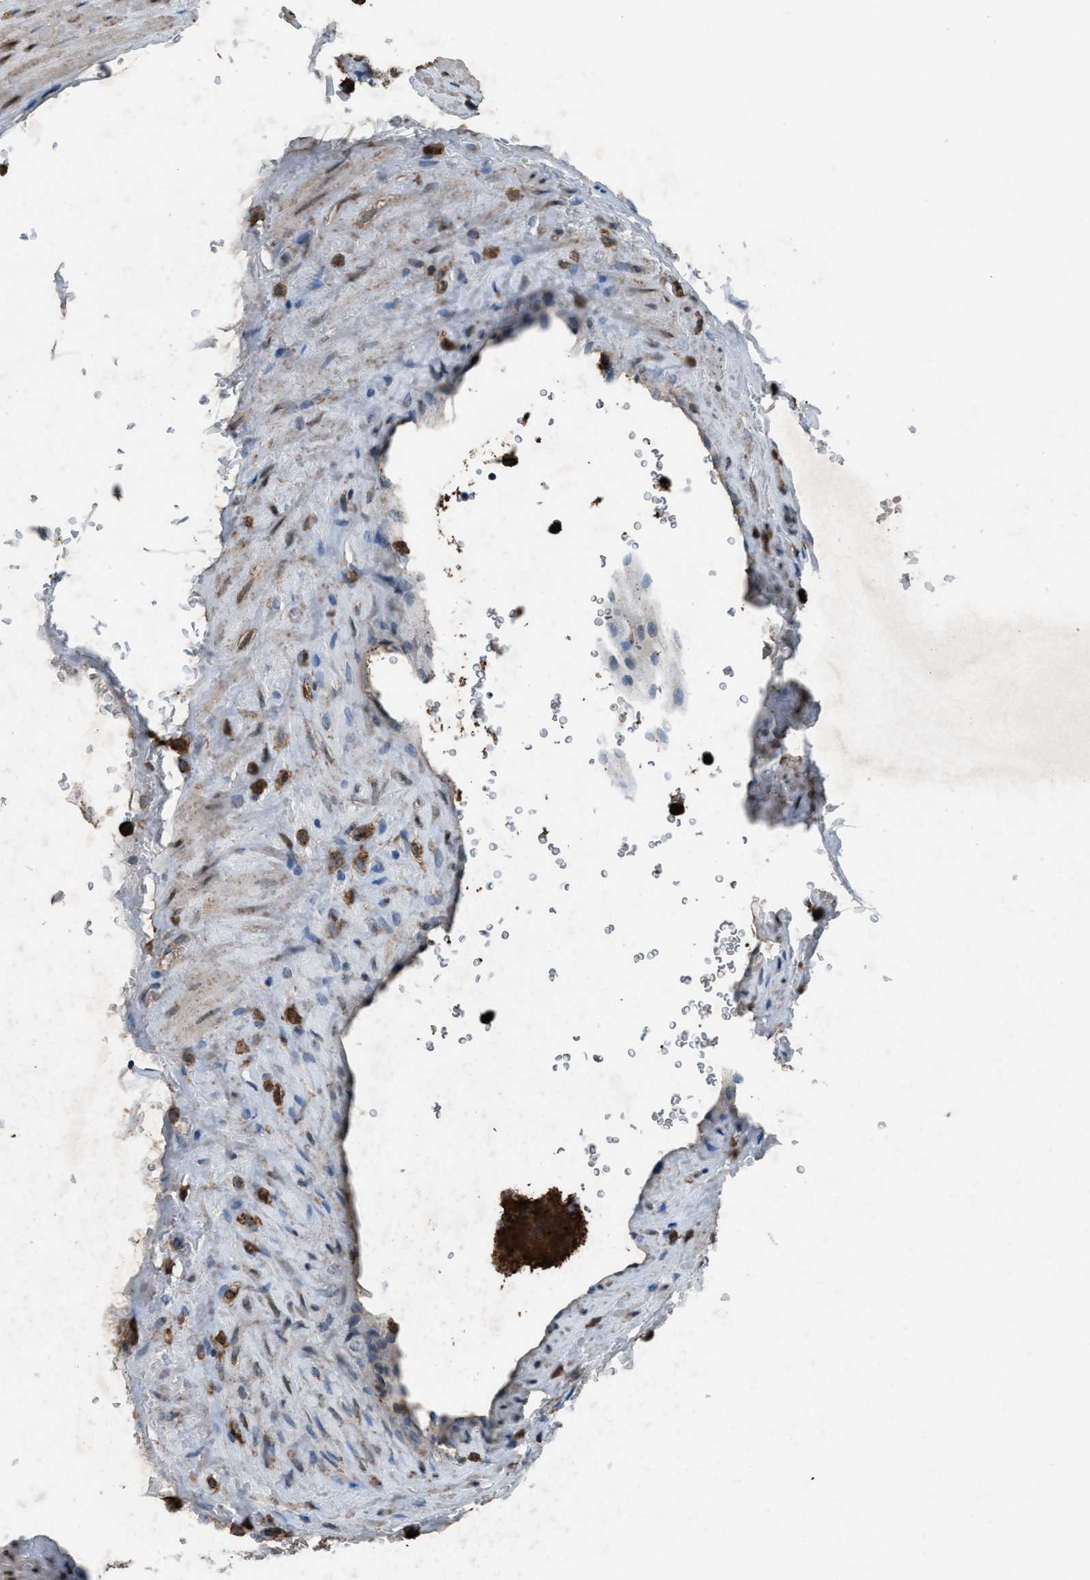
{"staining": {"intensity": "weak", "quantity": "<25%", "location": "cytoplasmic/membranous"}, "tissue": "prostate cancer", "cell_type": "Tumor cells", "image_type": "cancer", "snomed": [{"axis": "morphology", "description": "Adenocarcinoma, High grade"}, {"axis": "topography", "description": "Prostate"}], "caption": "DAB immunohistochemical staining of human adenocarcinoma (high-grade) (prostate) reveals no significant staining in tumor cells.", "gene": "FCER1G", "patient": {"sex": "male", "age": 63}}